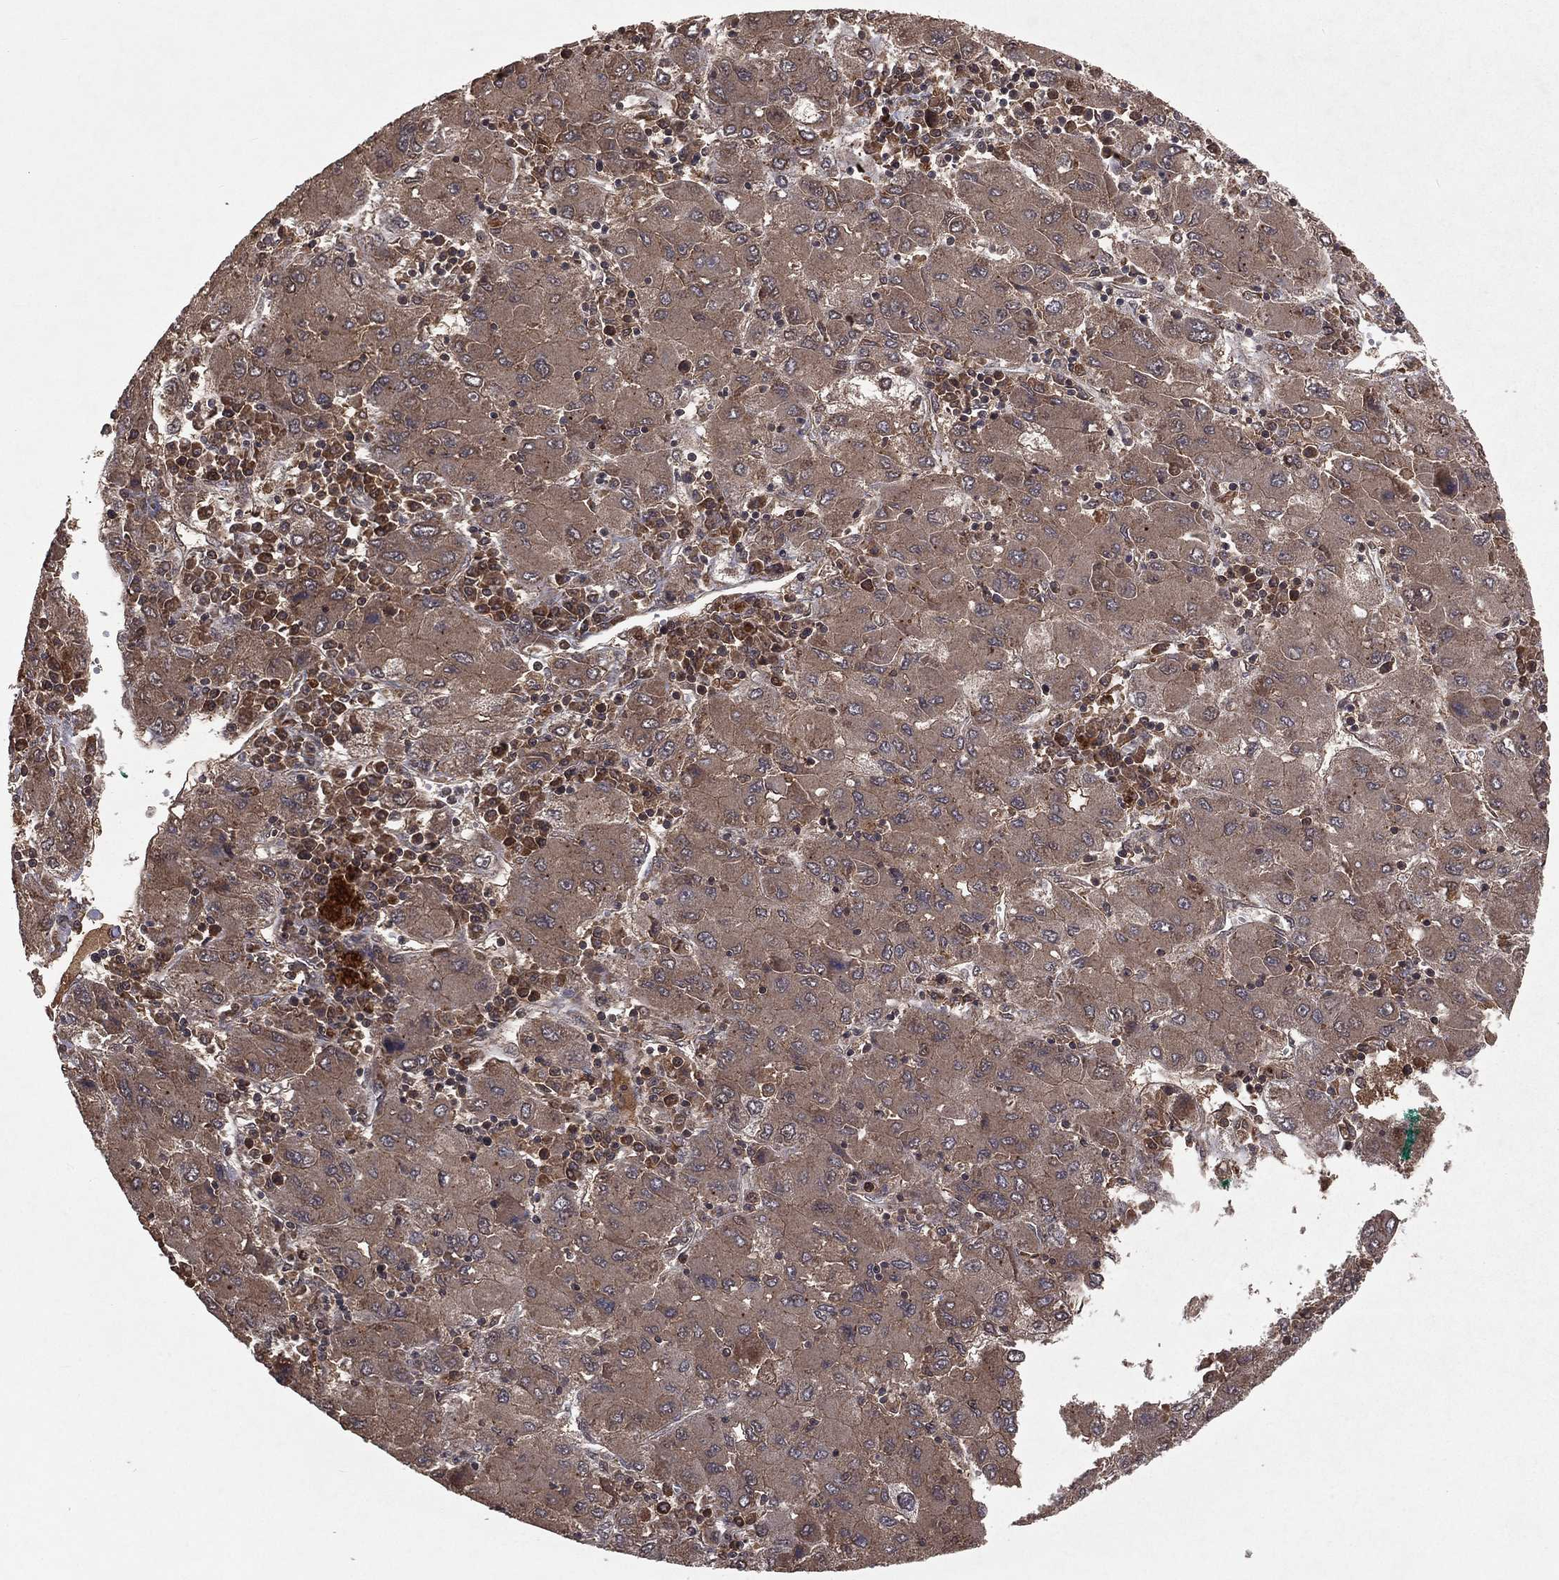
{"staining": {"intensity": "moderate", "quantity": ">75%", "location": "cytoplasmic/membranous"}, "tissue": "liver cancer", "cell_type": "Tumor cells", "image_type": "cancer", "snomed": [{"axis": "morphology", "description": "Carcinoma, Hepatocellular, NOS"}, {"axis": "topography", "description": "Liver"}], "caption": "Immunohistochemistry (IHC) micrograph of liver hepatocellular carcinoma stained for a protein (brown), which exhibits medium levels of moderate cytoplasmic/membranous expression in about >75% of tumor cells.", "gene": "ZDHHC15", "patient": {"sex": "male", "age": 75}}